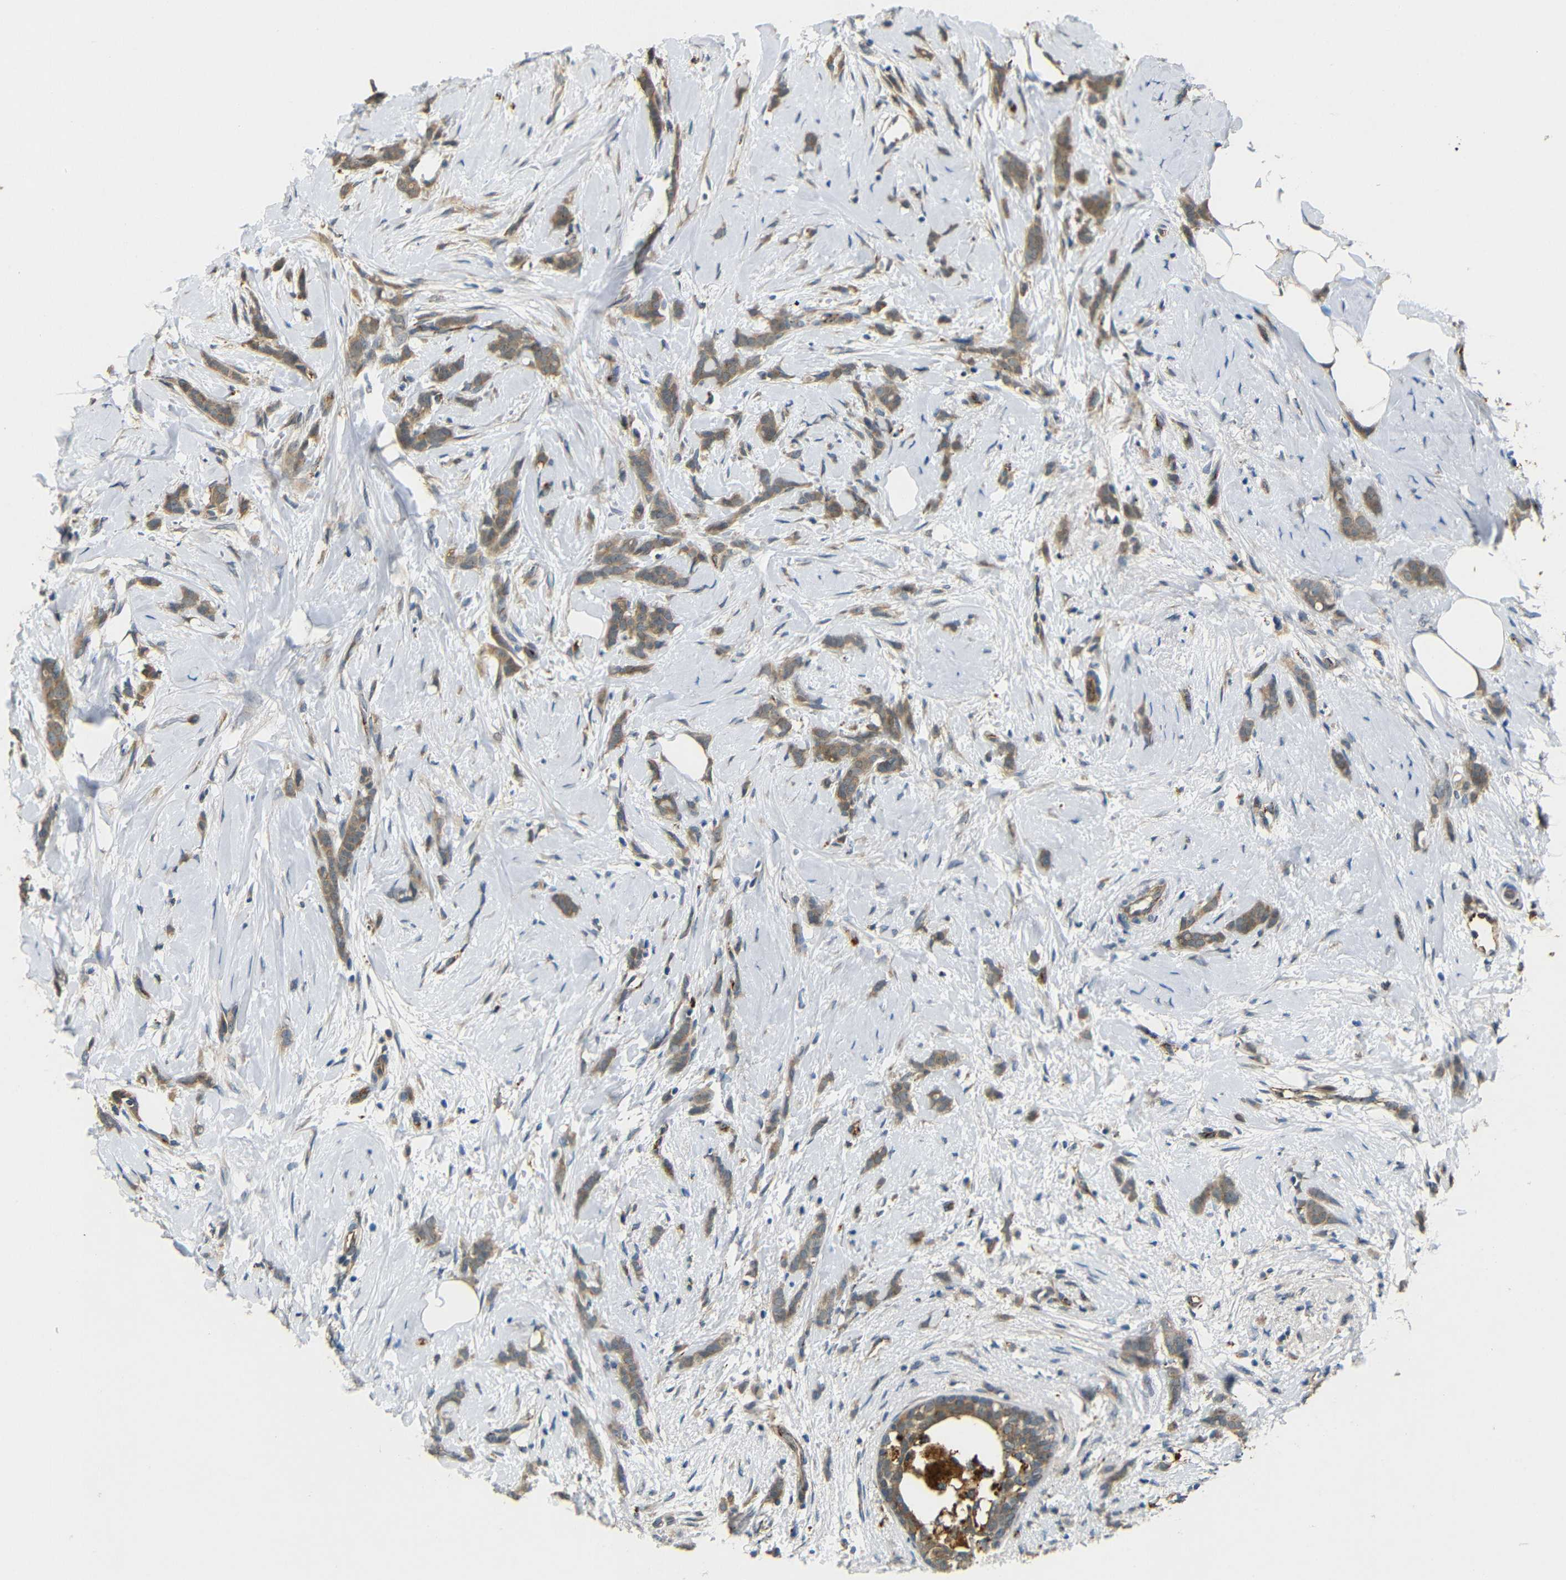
{"staining": {"intensity": "moderate", "quantity": ">75%", "location": "cytoplasmic/membranous"}, "tissue": "breast cancer", "cell_type": "Tumor cells", "image_type": "cancer", "snomed": [{"axis": "morphology", "description": "Lobular carcinoma, in situ"}, {"axis": "morphology", "description": "Lobular carcinoma"}, {"axis": "topography", "description": "Breast"}], "caption": "Breast cancer (lobular carcinoma in situ) stained for a protein shows moderate cytoplasmic/membranous positivity in tumor cells.", "gene": "ATP7A", "patient": {"sex": "female", "age": 41}}